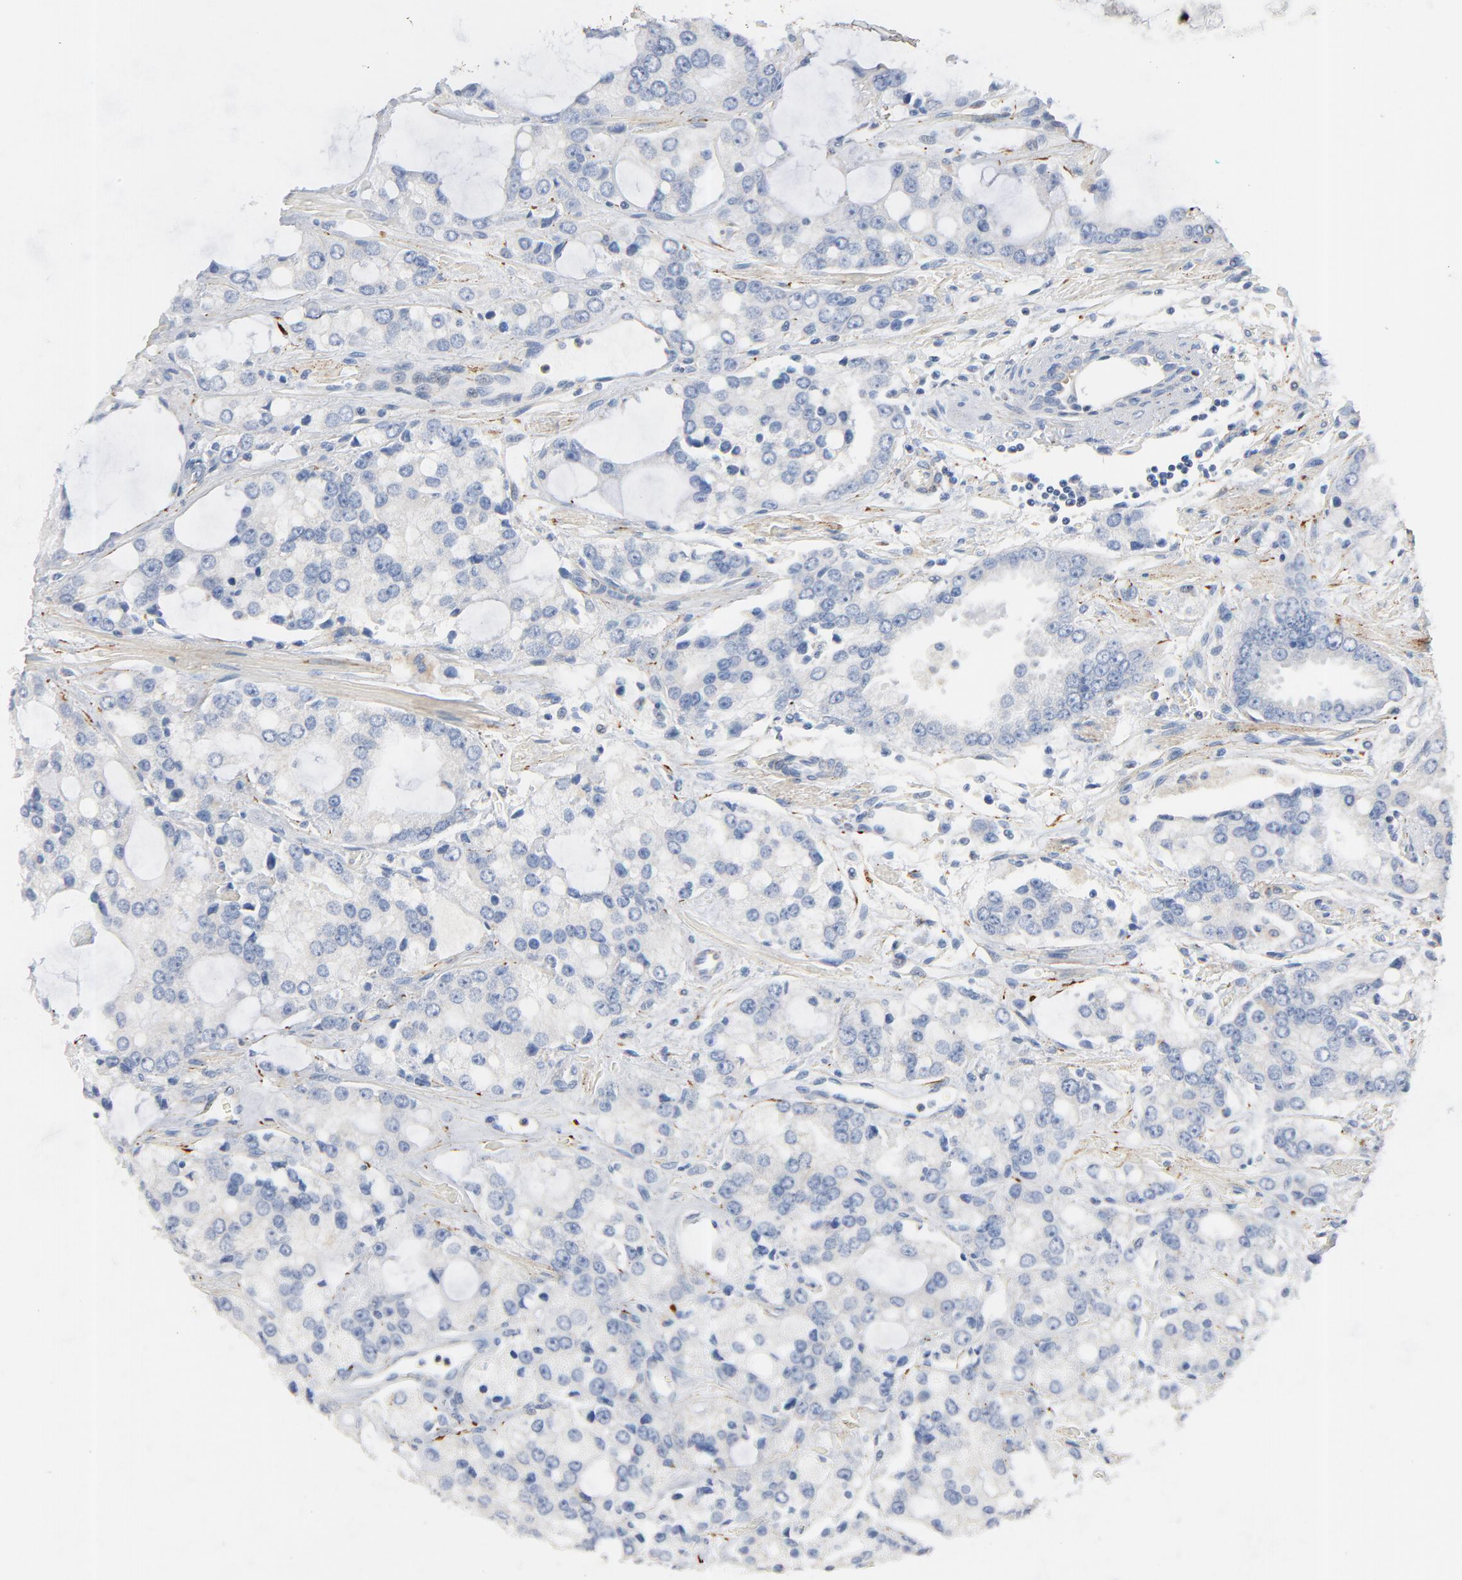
{"staining": {"intensity": "negative", "quantity": "none", "location": "none"}, "tissue": "prostate cancer", "cell_type": "Tumor cells", "image_type": "cancer", "snomed": [{"axis": "morphology", "description": "Adenocarcinoma, High grade"}, {"axis": "topography", "description": "Prostate"}], "caption": "Protein analysis of prostate cancer (adenocarcinoma (high-grade)) demonstrates no significant staining in tumor cells. Brightfield microscopy of IHC stained with DAB (brown) and hematoxylin (blue), captured at high magnification.", "gene": "IFT43", "patient": {"sex": "male", "age": 67}}